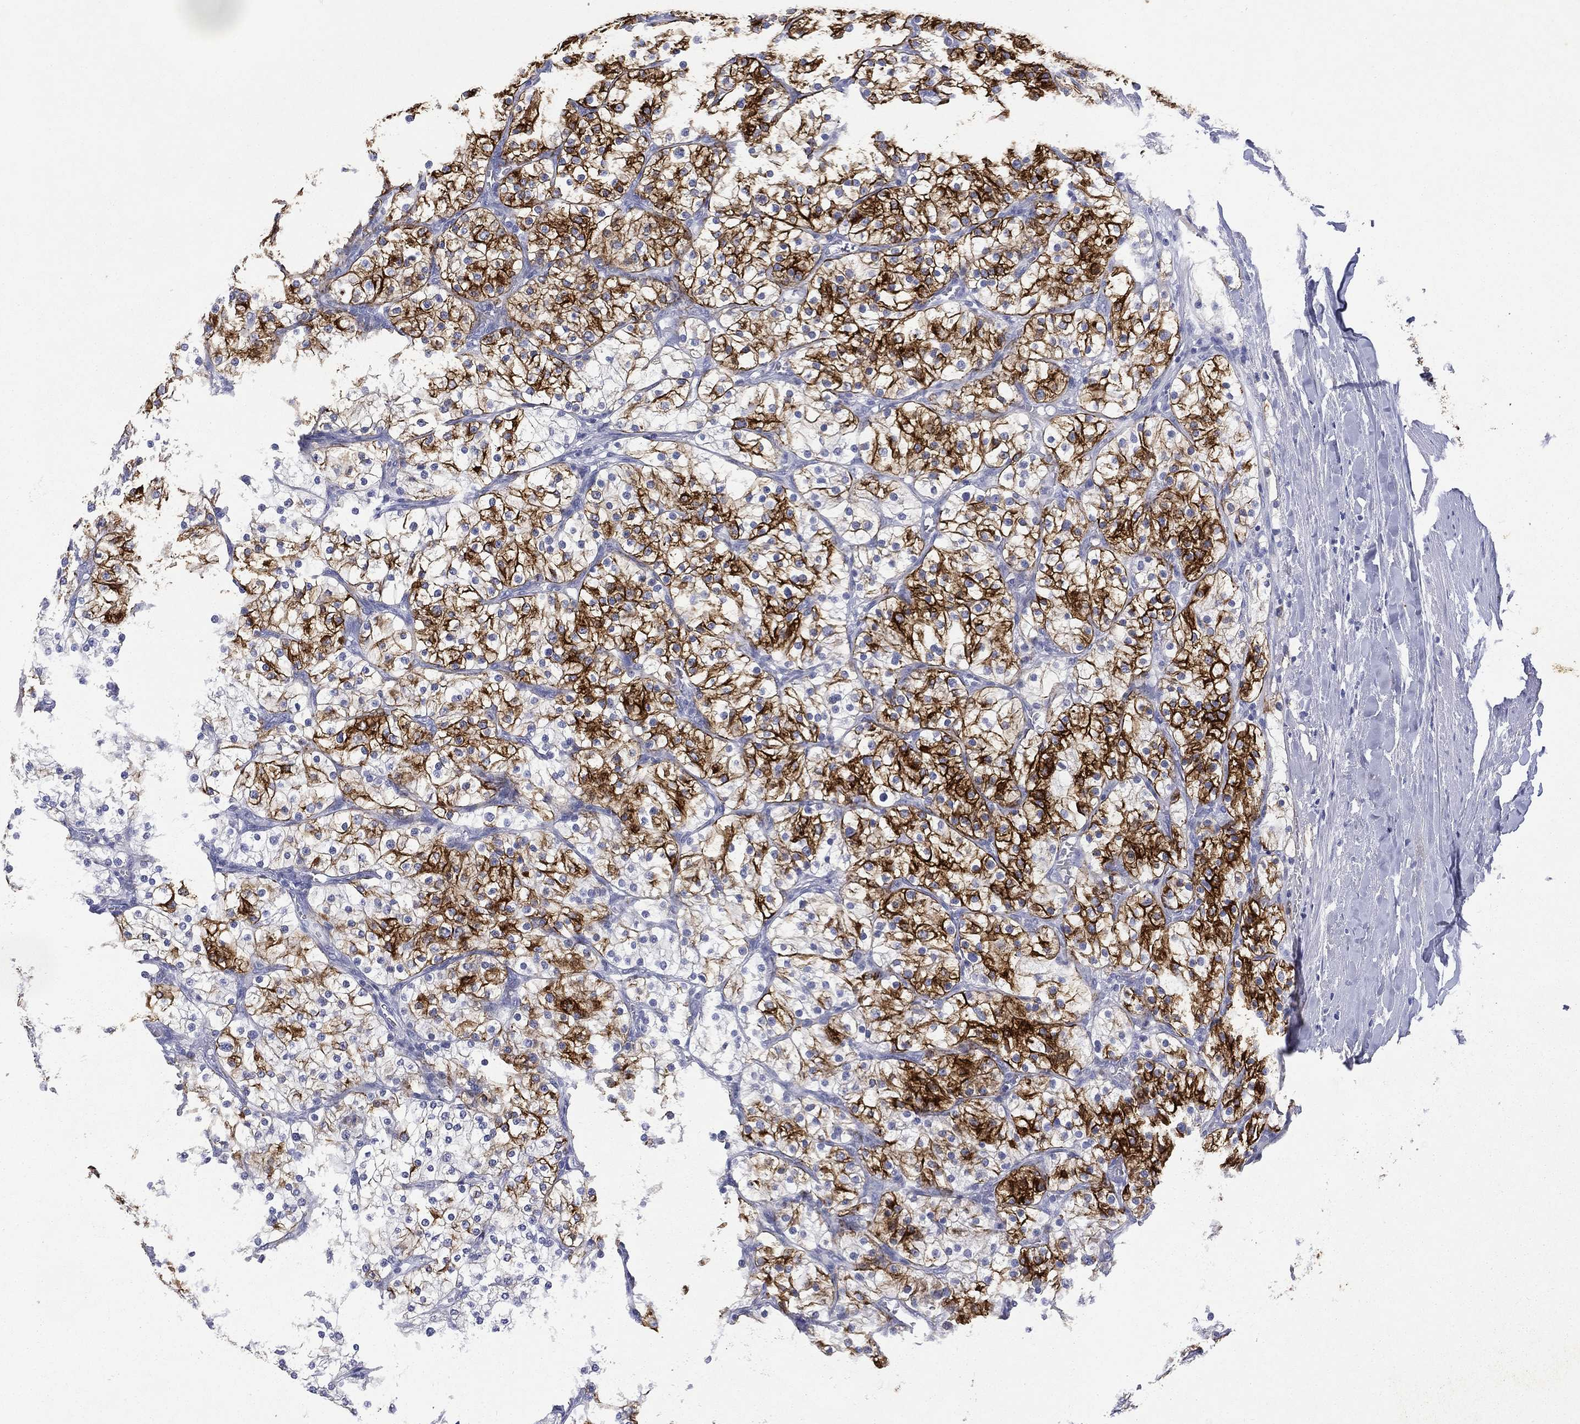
{"staining": {"intensity": "strong", "quantity": "<25%", "location": "cytoplasmic/membranous"}, "tissue": "renal cancer", "cell_type": "Tumor cells", "image_type": "cancer", "snomed": [{"axis": "morphology", "description": "Adenocarcinoma, NOS"}, {"axis": "topography", "description": "Kidney"}], "caption": "IHC histopathology image of neoplastic tissue: human adenocarcinoma (renal) stained using IHC displays medium levels of strong protein expression localized specifically in the cytoplasmic/membranous of tumor cells, appearing as a cytoplasmic/membranous brown color.", "gene": "KRT7", "patient": {"sex": "male", "age": 80}}